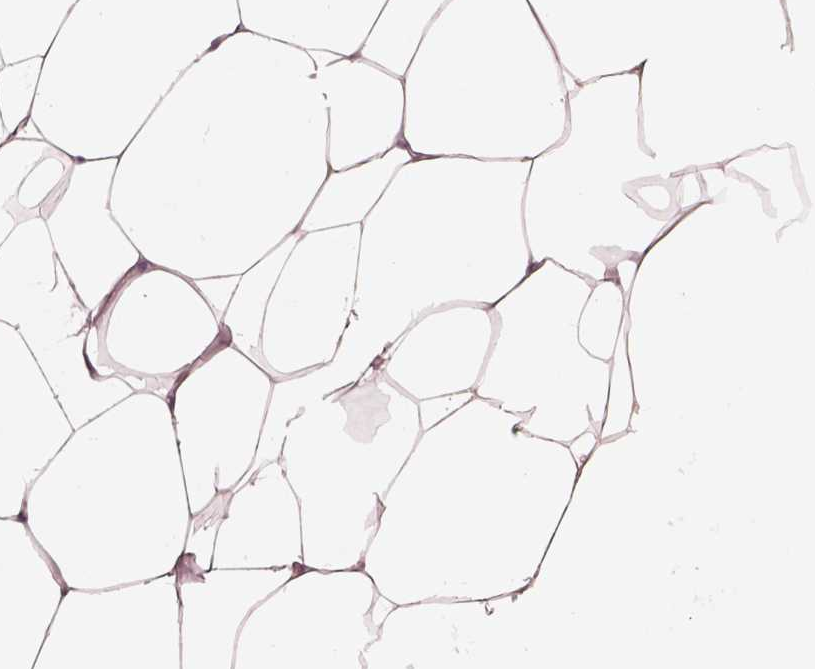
{"staining": {"intensity": "weak", "quantity": ">75%", "location": "cytoplasmic/membranous"}, "tissue": "breast", "cell_type": "Adipocytes", "image_type": "normal", "snomed": [{"axis": "morphology", "description": "Normal tissue, NOS"}, {"axis": "topography", "description": "Breast"}], "caption": "Immunohistochemical staining of benign breast reveals low levels of weak cytoplasmic/membranous positivity in about >75% of adipocytes.", "gene": "ELSPBP1", "patient": {"sex": "female", "age": 32}}